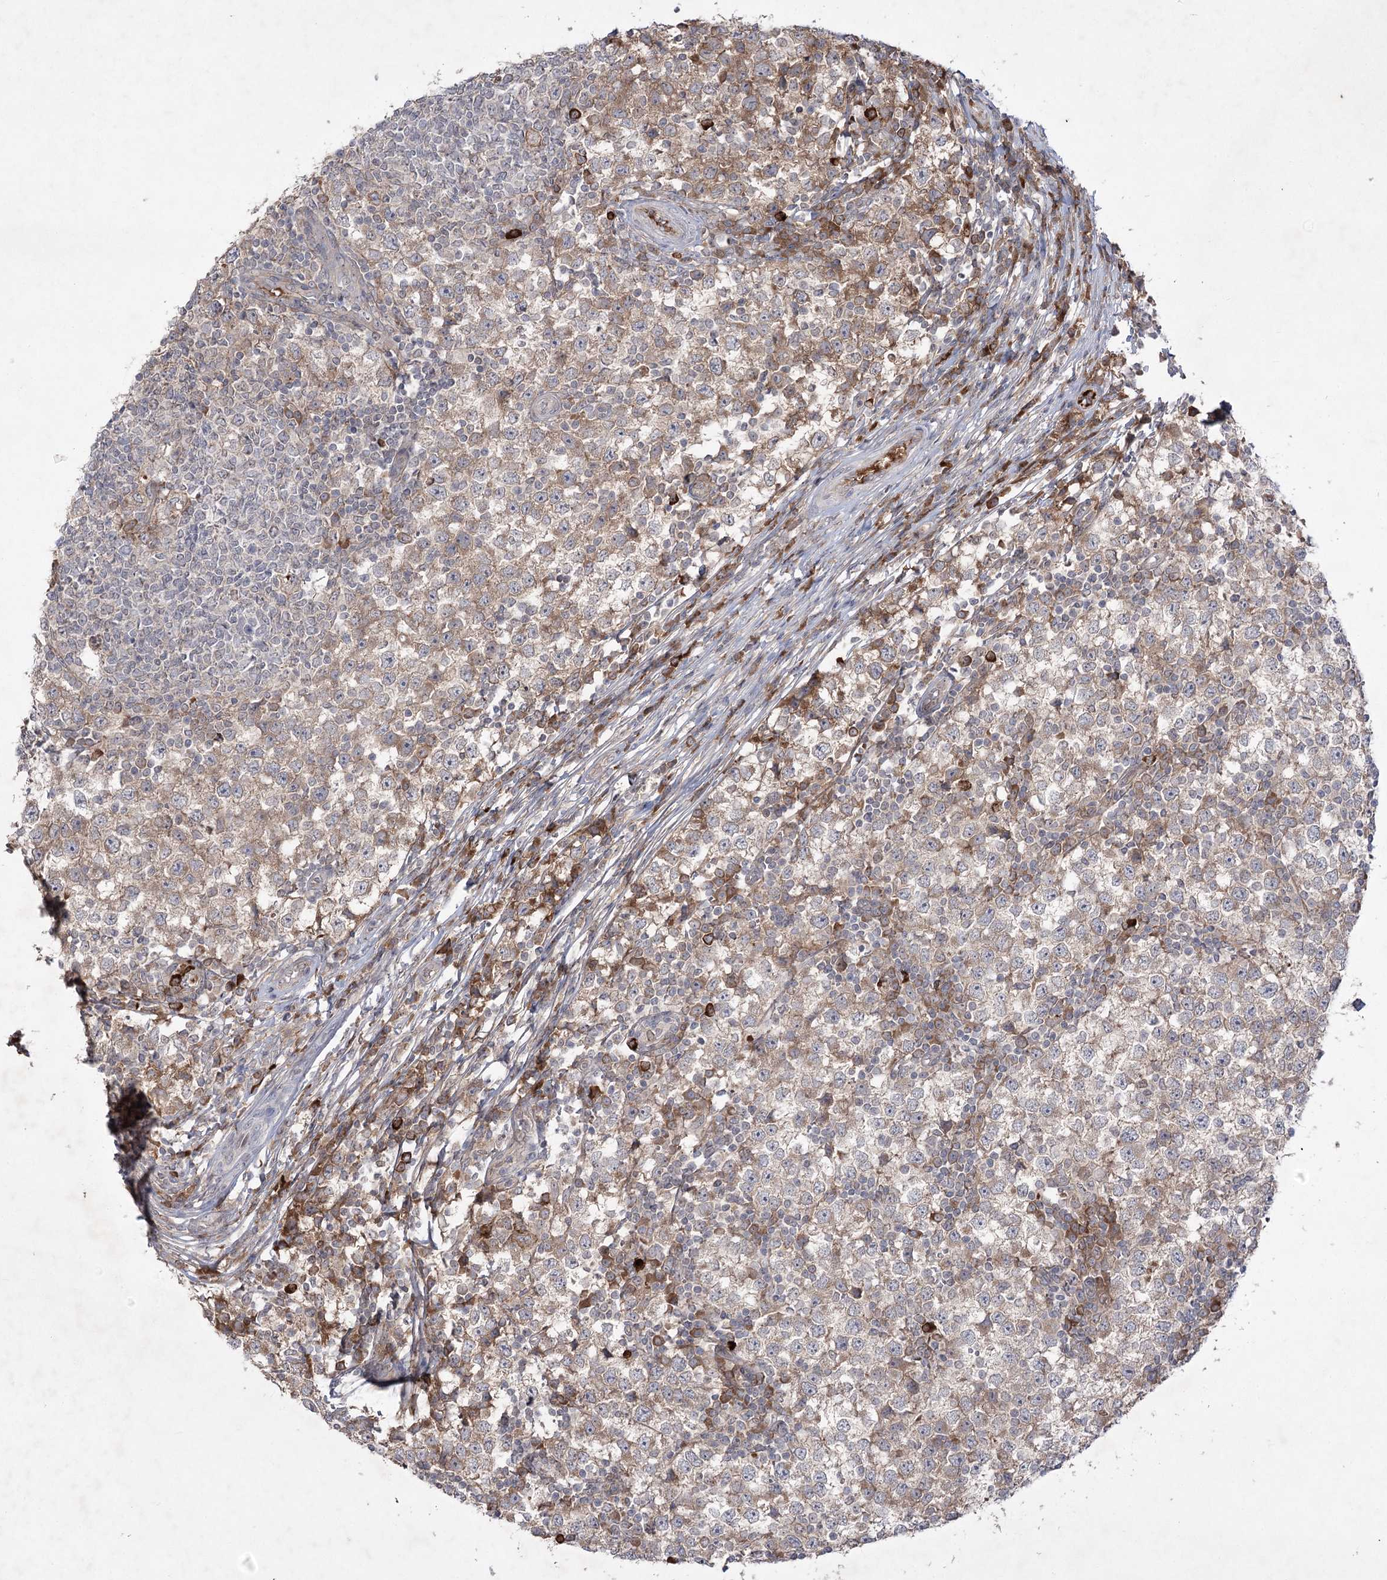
{"staining": {"intensity": "weak", "quantity": ">75%", "location": "cytoplasmic/membranous"}, "tissue": "testis cancer", "cell_type": "Tumor cells", "image_type": "cancer", "snomed": [{"axis": "morphology", "description": "Seminoma, NOS"}, {"axis": "topography", "description": "Testis"}], "caption": "Seminoma (testis) tissue reveals weak cytoplasmic/membranous staining in approximately >75% of tumor cells Nuclei are stained in blue.", "gene": "PLEKHA5", "patient": {"sex": "male", "age": 65}}